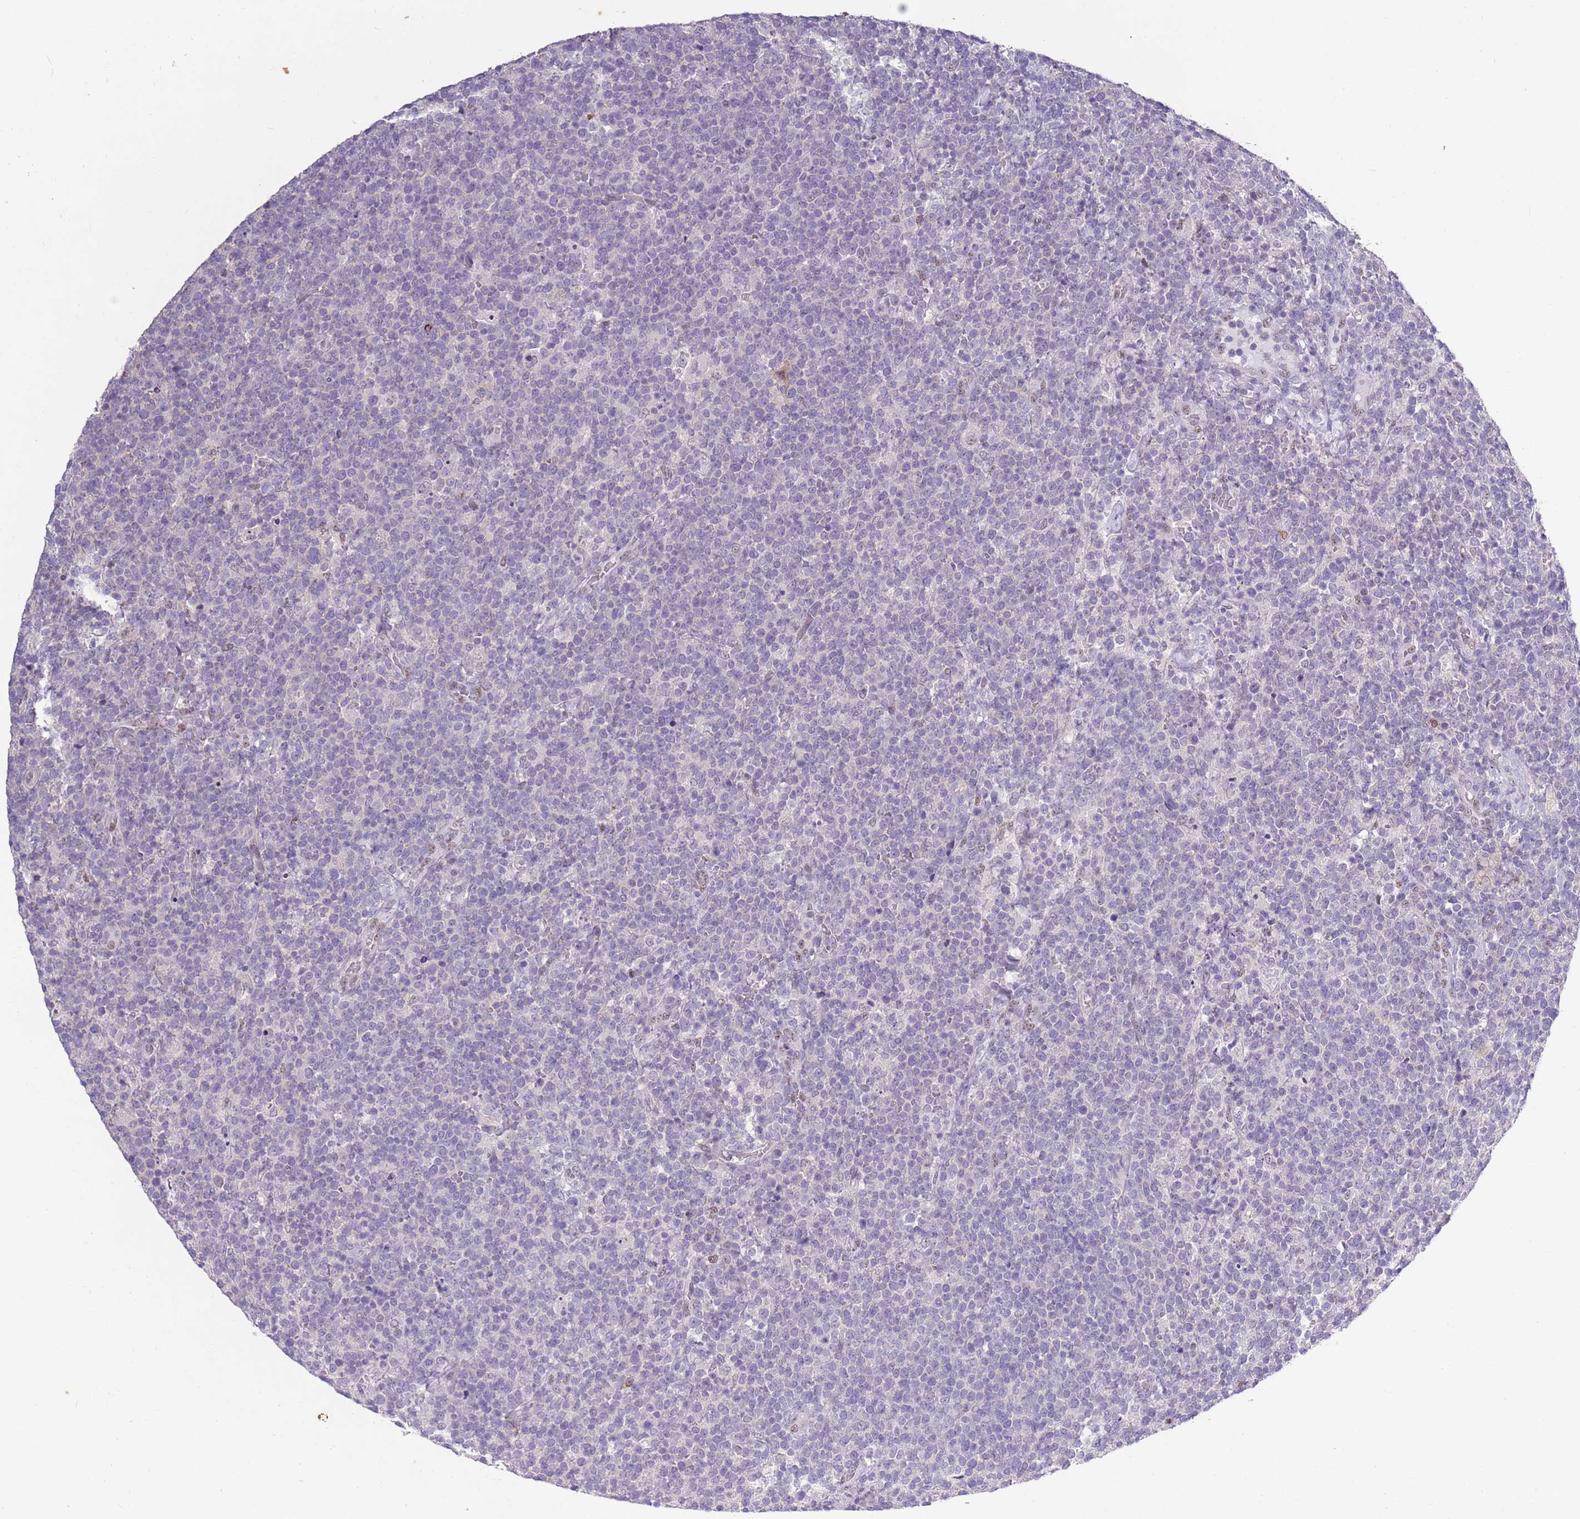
{"staining": {"intensity": "negative", "quantity": "none", "location": "none"}, "tissue": "lymphoma", "cell_type": "Tumor cells", "image_type": "cancer", "snomed": [{"axis": "morphology", "description": "Malignant lymphoma, non-Hodgkin's type, High grade"}, {"axis": "topography", "description": "Lymph node"}], "caption": "Tumor cells are negative for brown protein staining in malignant lymphoma, non-Hodgkin's type (high-grade).", "gene": "CAPN9", "patient": {"sex": "male", "age": 61}}